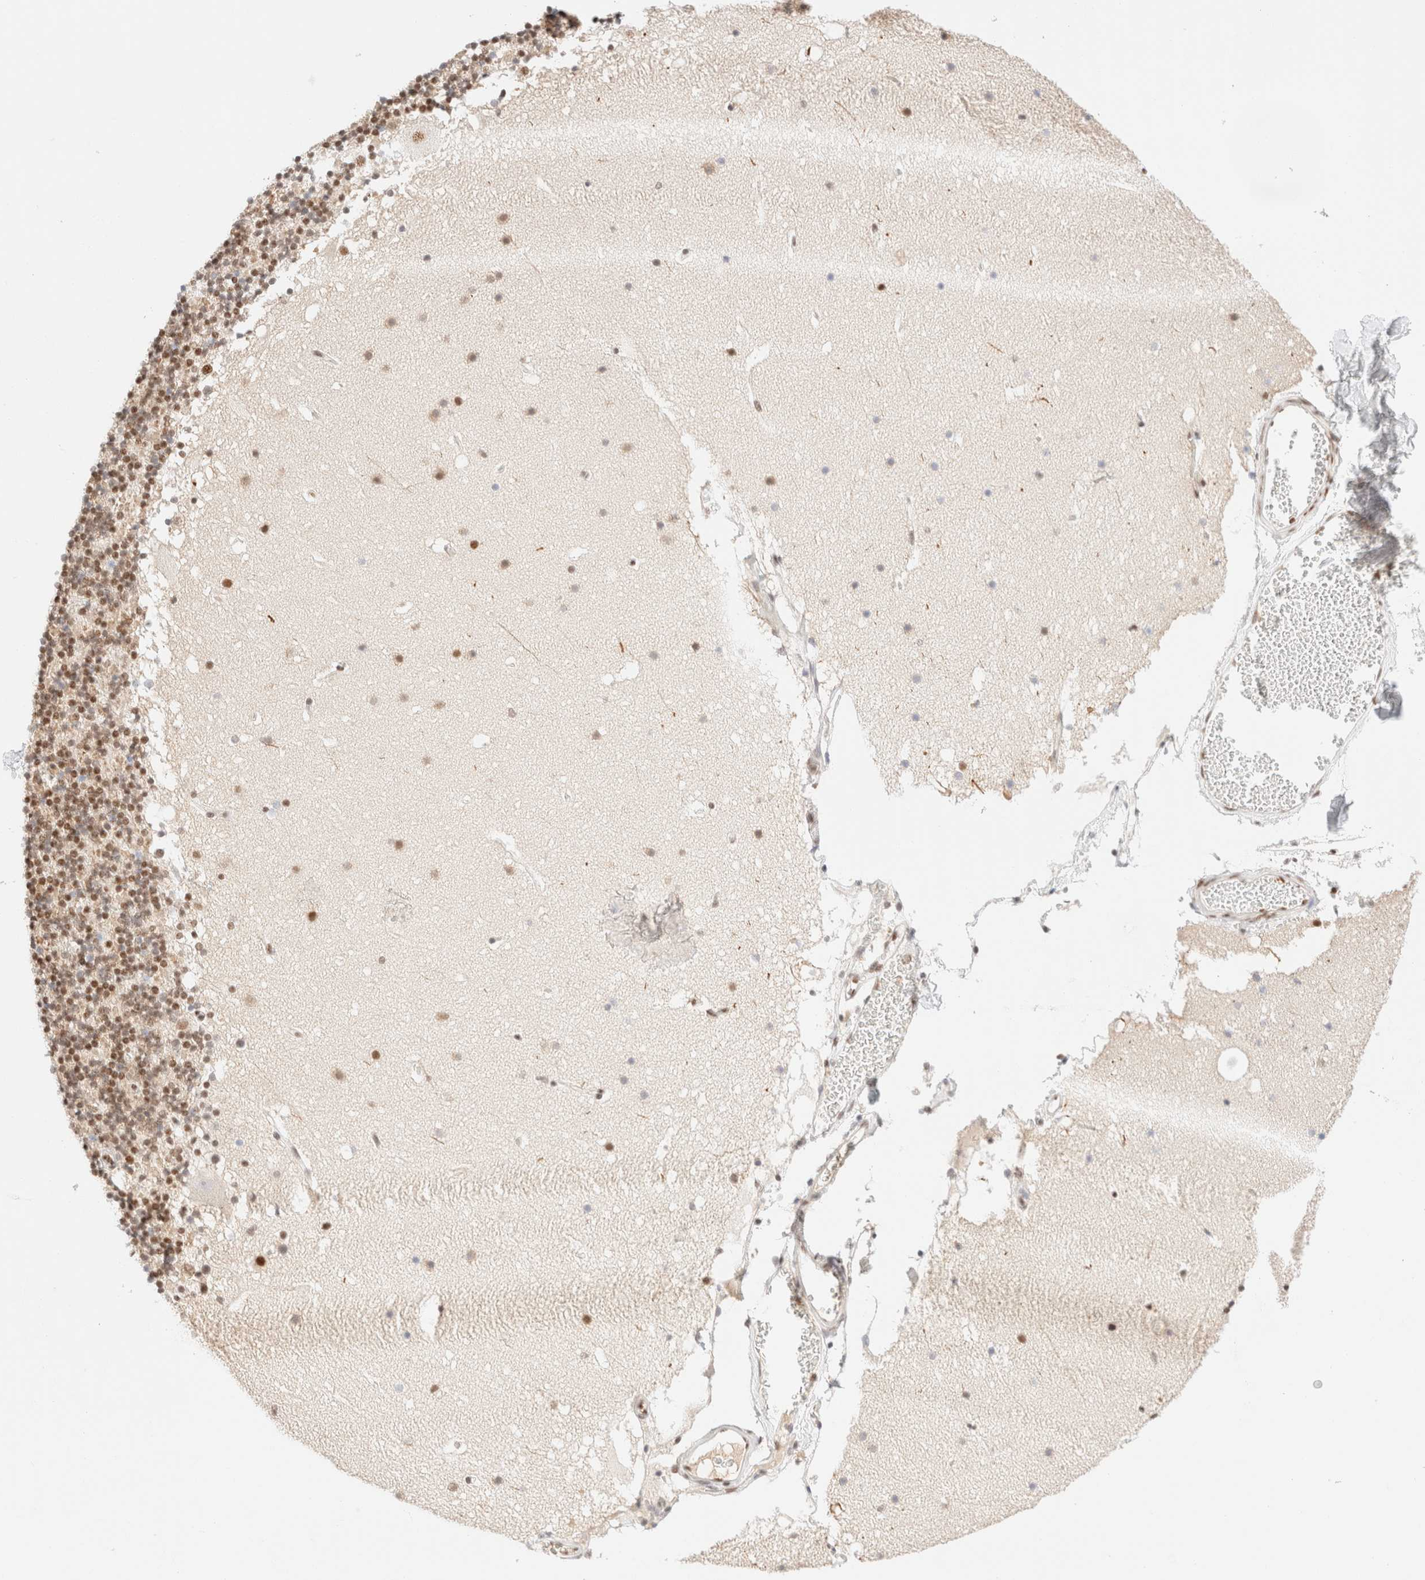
{"staining": {"intensity": "moderate", "quantity": "25%-75%", "location": "nuclear"}, "tissue": "cerebellum", "cell_type": "Cells in granular layer", "image_type": "normal", "snomed": [{"axis": "morphology", "description": "Normal tissue, NOS"}, {"axis": "topography", "description": "Cerebellum"}], "caption": "Immunohistochemistry (IHC) staining of unremarkable cerebellum, which exhibits medium levels of moderate nuclear expression in about 25%-75% of cells in granular layer indicating moderate nuclear protein staining. The staining was performed using DAB (3,3'-diaminobenzidine) (brown) for protein detection and nuclei were counterstained in hematoxylin (blue).", "gene": "CIC", "patient": {"sex": "male", "age": 57}}